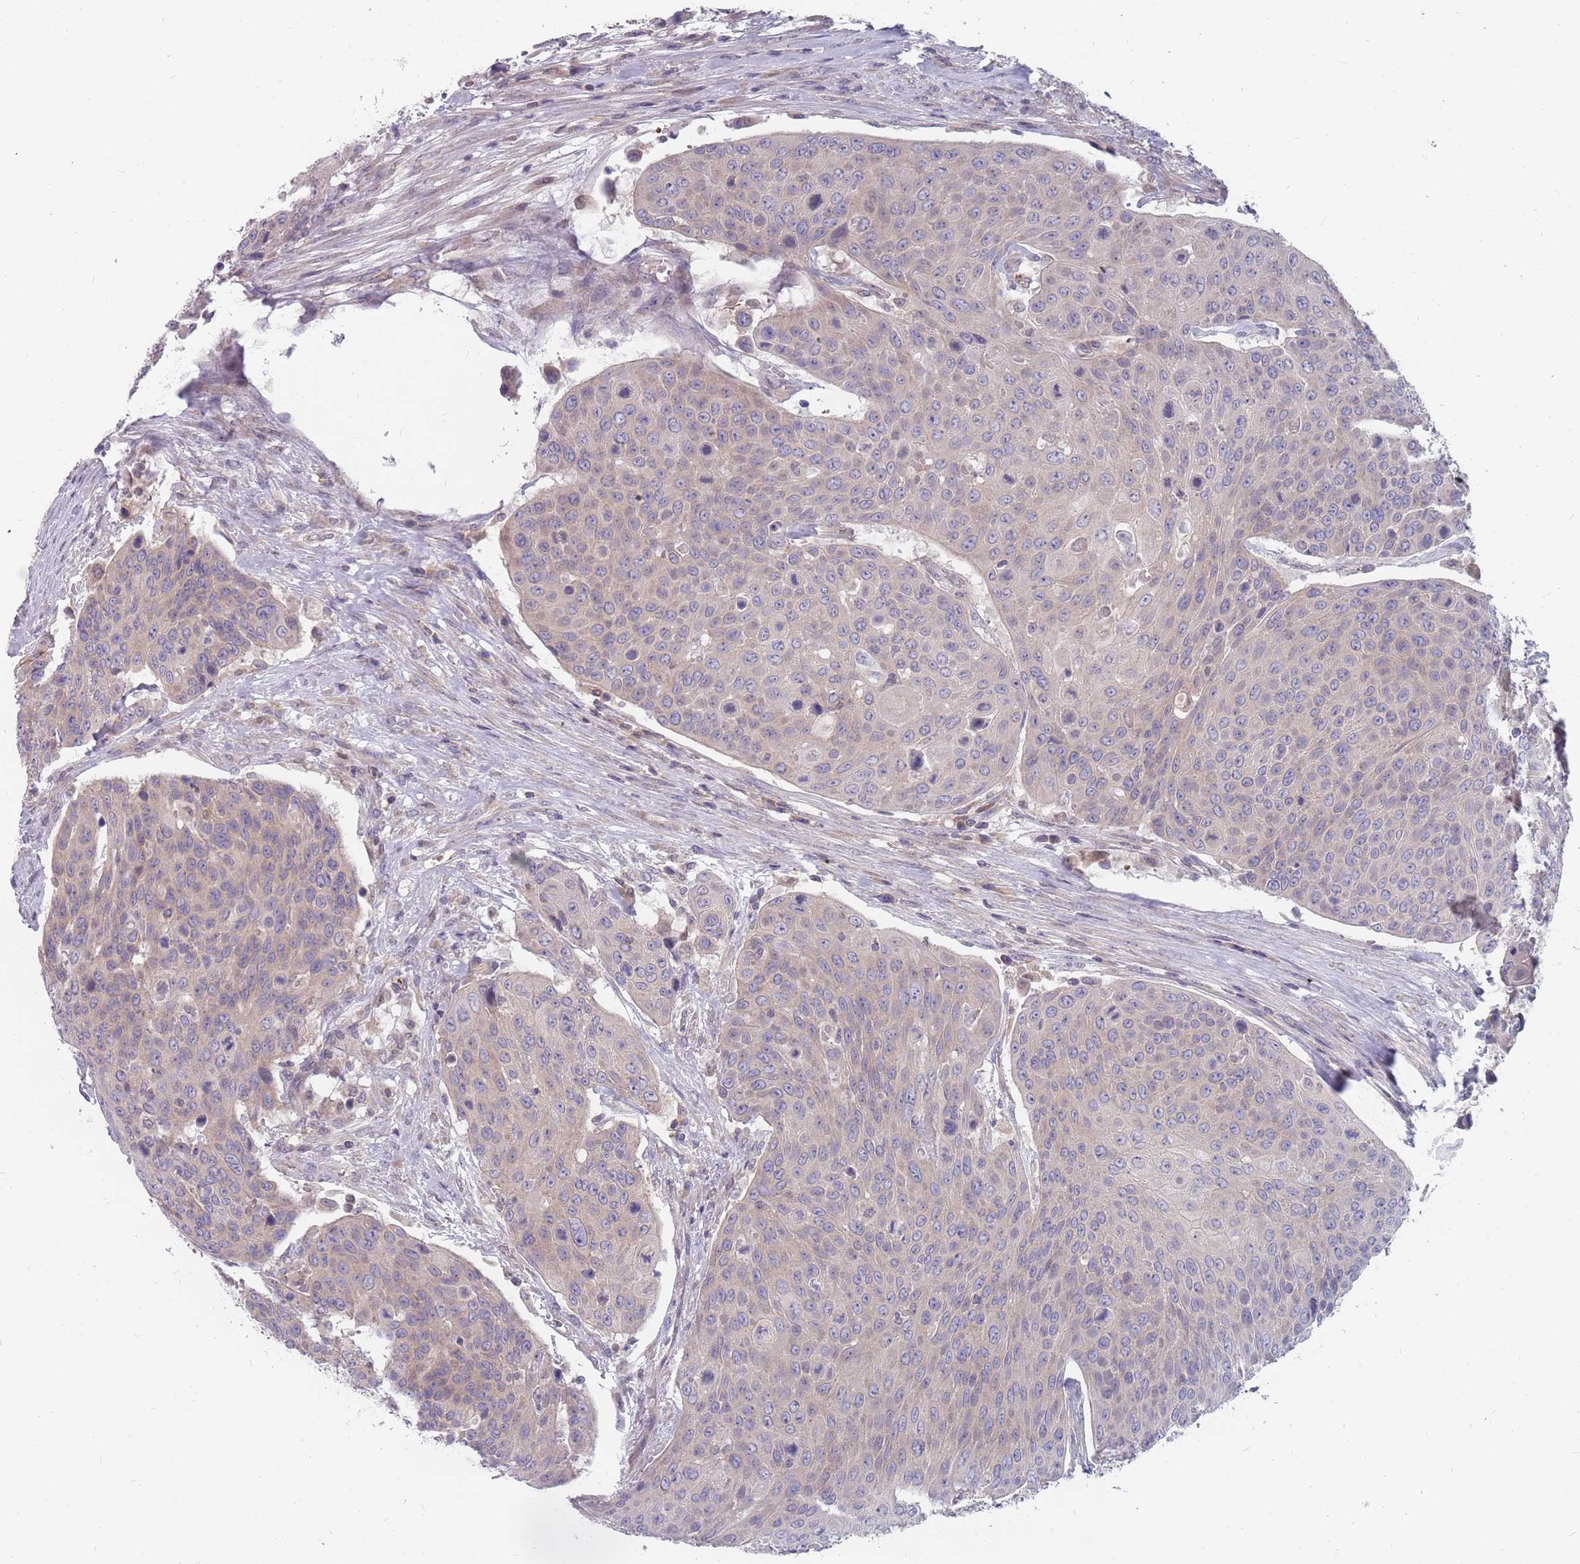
{"staining": {"intensity": "weak", "quantity": "<25%", "location": "cytoplasmic/membranous"}, "tissue": "urothelial cancer", "cell_type": "Tumor cells", "image_type": "cancer", "snomed": [{"axis": "morphology", "description": "Urothelial carcinoma, High grade"}, {"axis": "topography", "description": "Urinary bladder"}], "caption": "An IHC histopathology image of urothelial cancer is shown. There is no staining in tumor cells of urothelial cancer.", "gene": "CMTR2", "patient": {"sex": "female", "age": 70}}